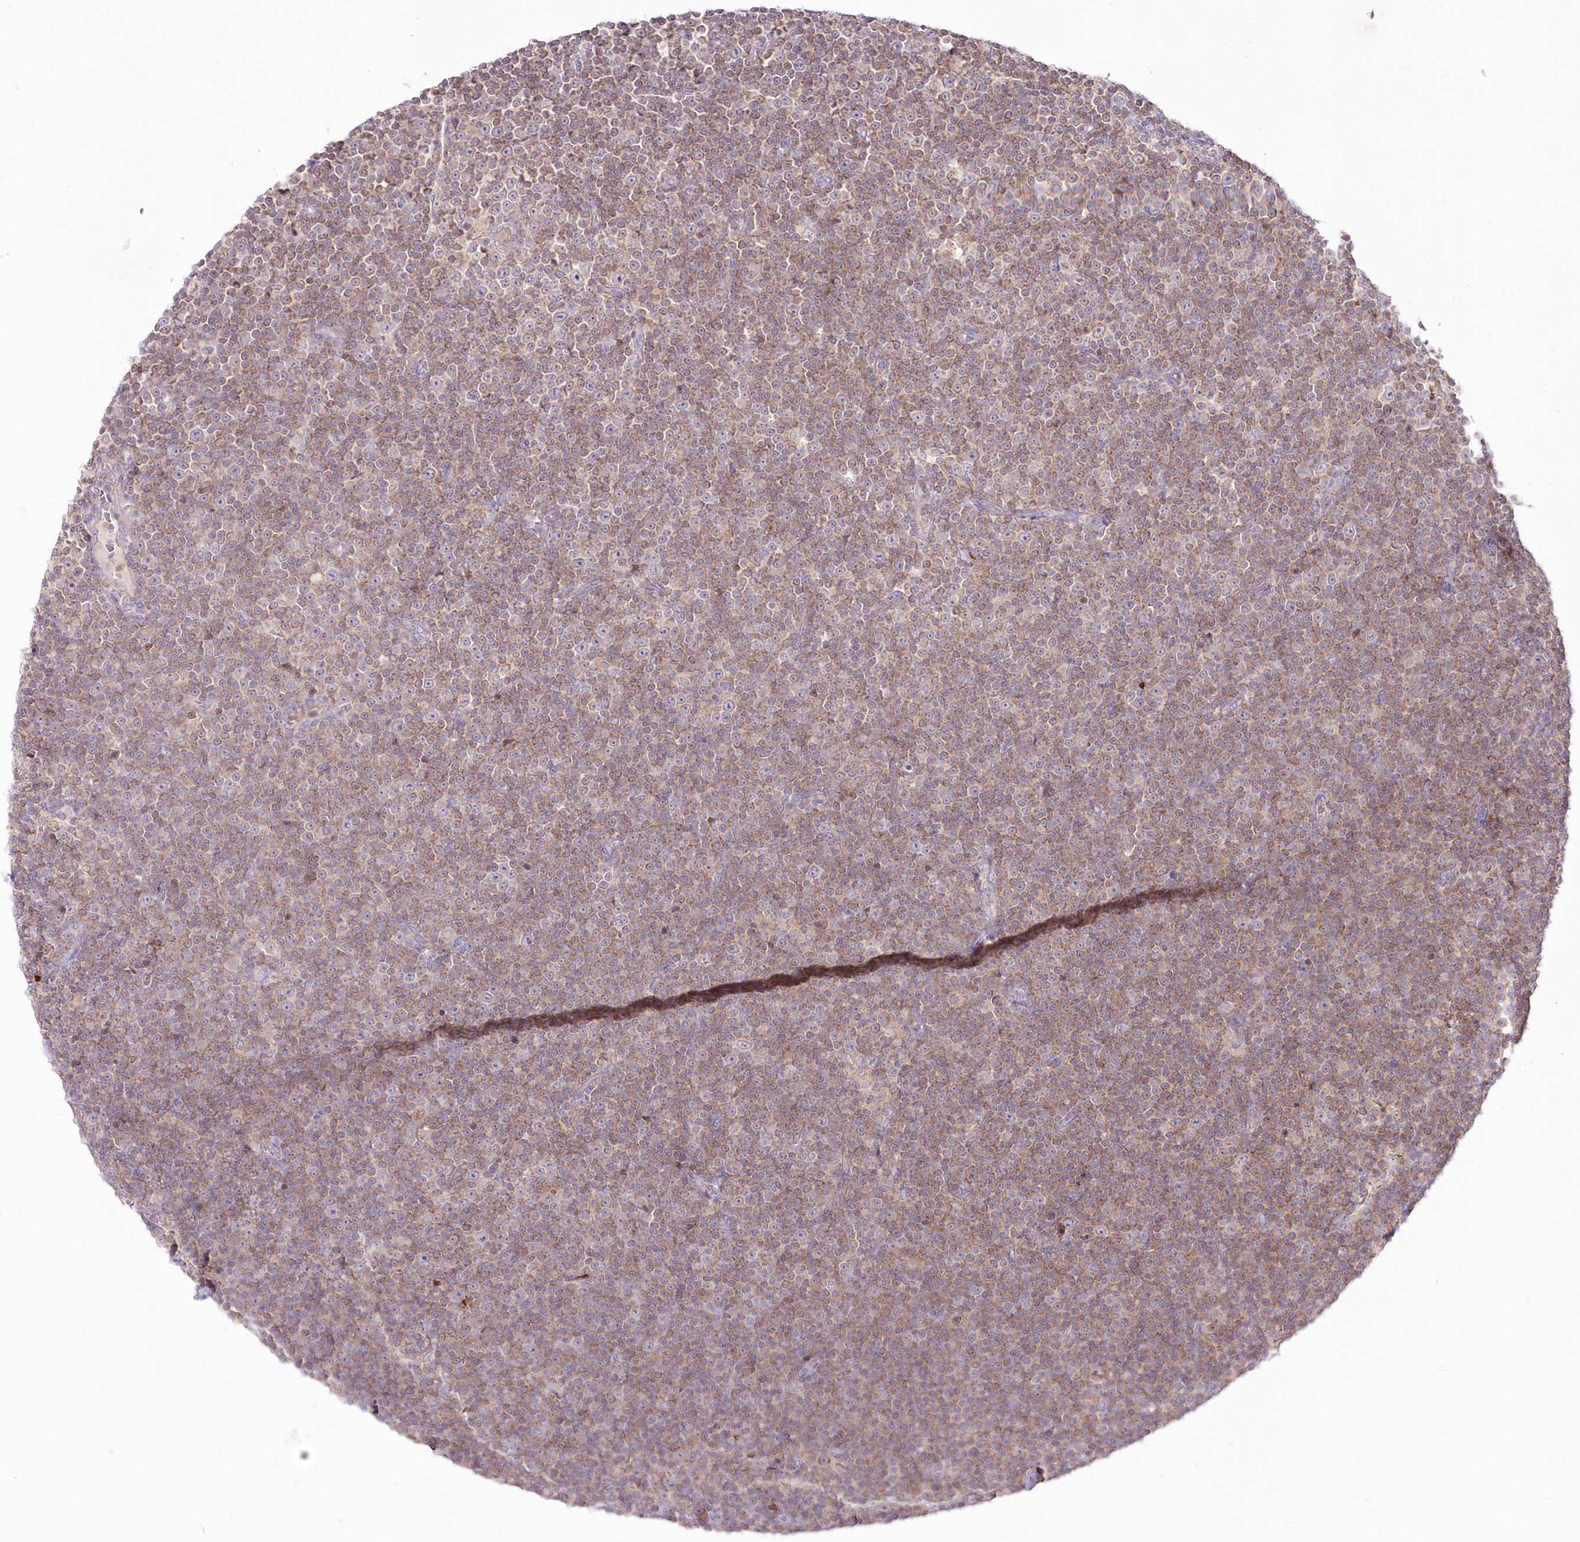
{"staining": {"intensity": "weak", "quantity": "<25%", "location": "cytoplasmic/membranous"}, "tissue": "lymphoma", "cell_type": "Tumor cells", "image_type": "cancer", "snomed": [{"axis": "morphology", "description": "Malignant lymphoma, non-Hodgkin's type, Low grade"}, {"axis": "topography", "description": "Lymph node"}], "caption": "Human malignant lymphoma, non-Hodgkin's type (low-grade) stained for a protein using IHC shows no positivity in tumor cells.", "gene": "ARSB", "patient": {"sex": "female", "age": 67}}